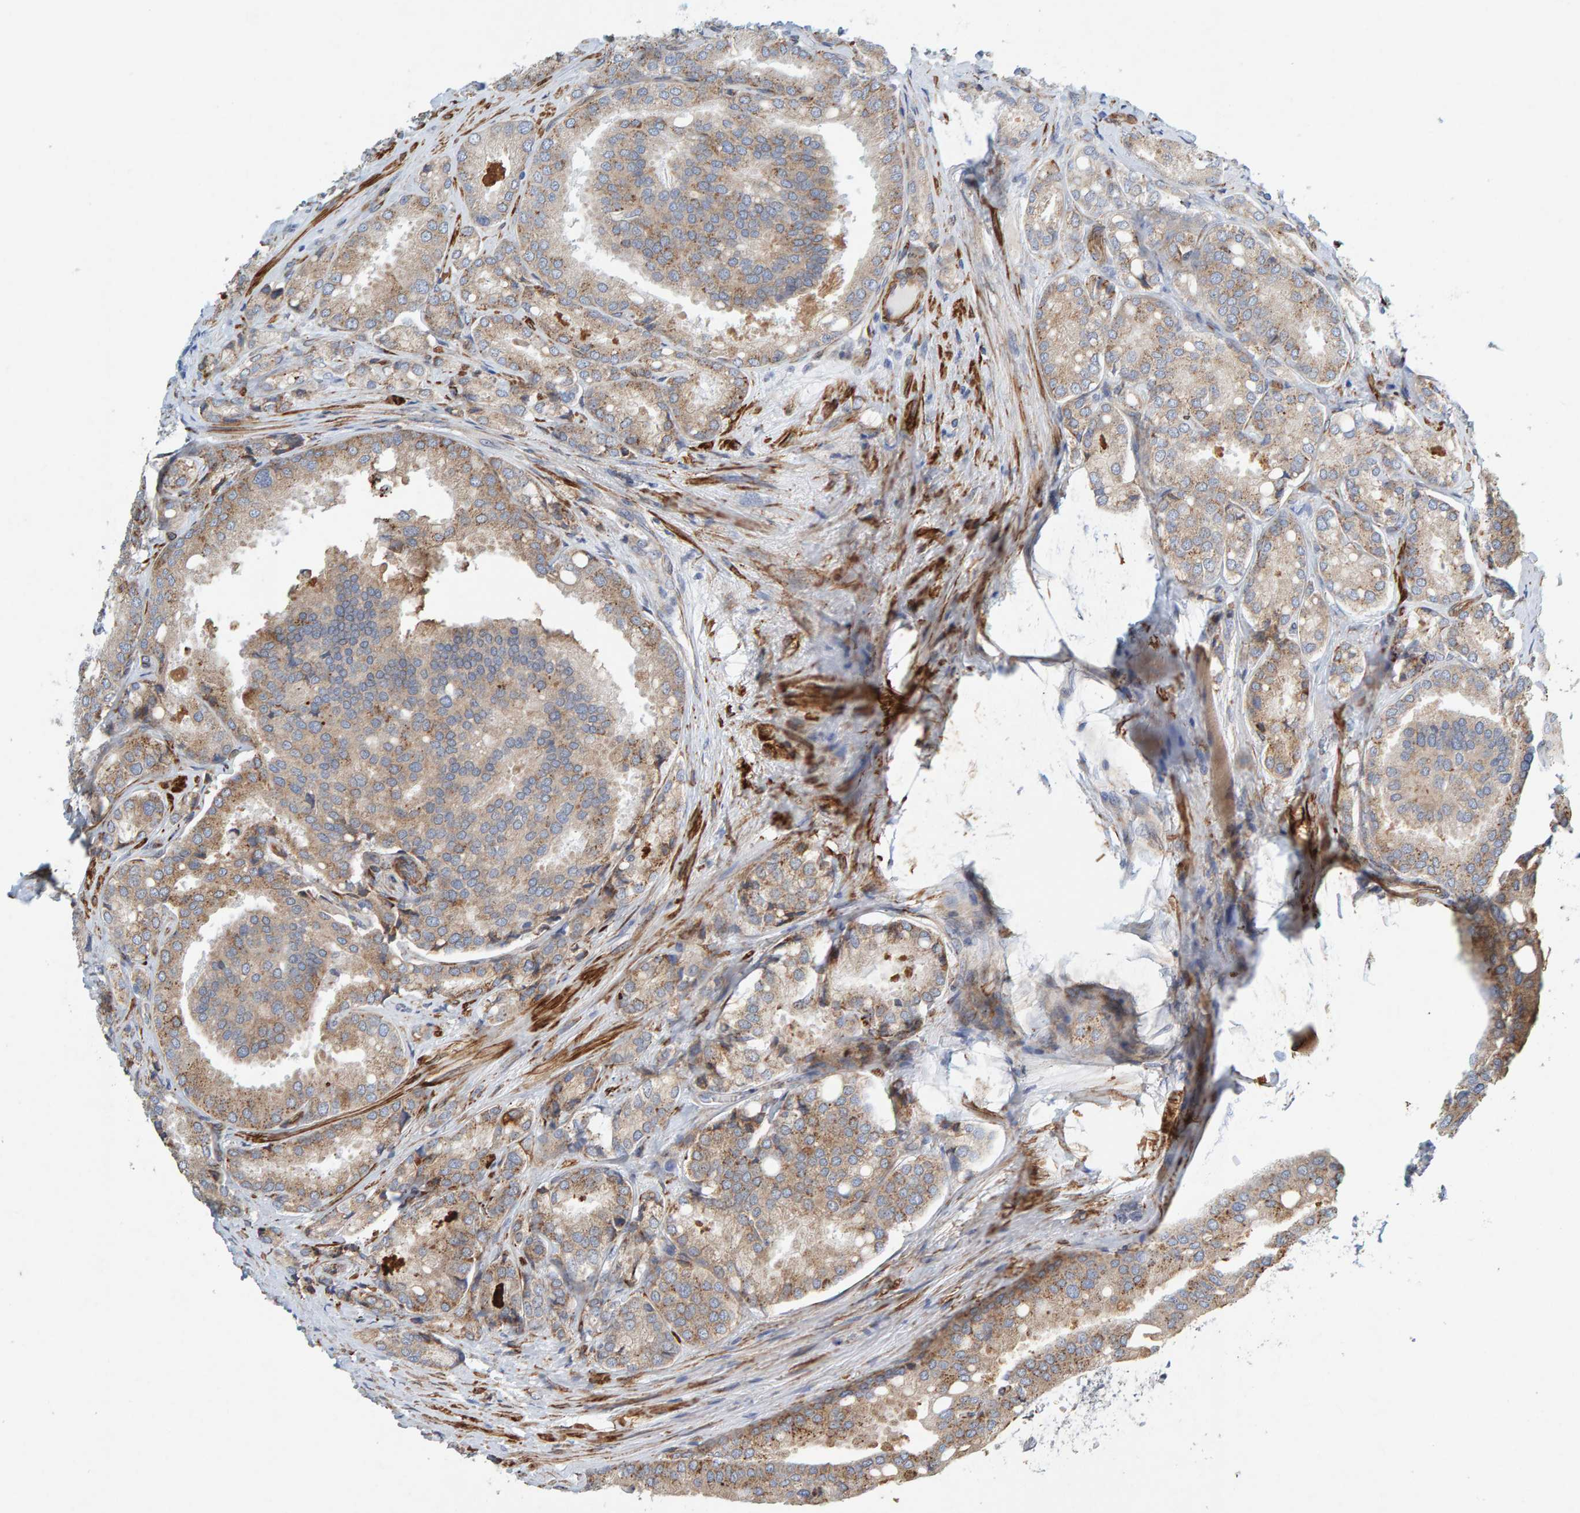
{"staining": {"intensity": "weak", "quantity": "25%-75%", "location": "cytoplasmic/membranous"}, "tissue": "prostate cancer", "cell_type": "Tumor cells", "image_type": "cancer", "snomed": [{"axis": "morphology", "description": "Adenocarcinoma, High grade"}, {"axis": "topography", "description": "Prostate"}], "caption": "The histopathology image demonstrates a brown stain indicating the presence of a protein in the cytoplasmic/membranous of tumor cells in prostate adenocarcinoma (high-grade).", "gene": "MMP16", "patient": {"sex": "male", "age": 50}}